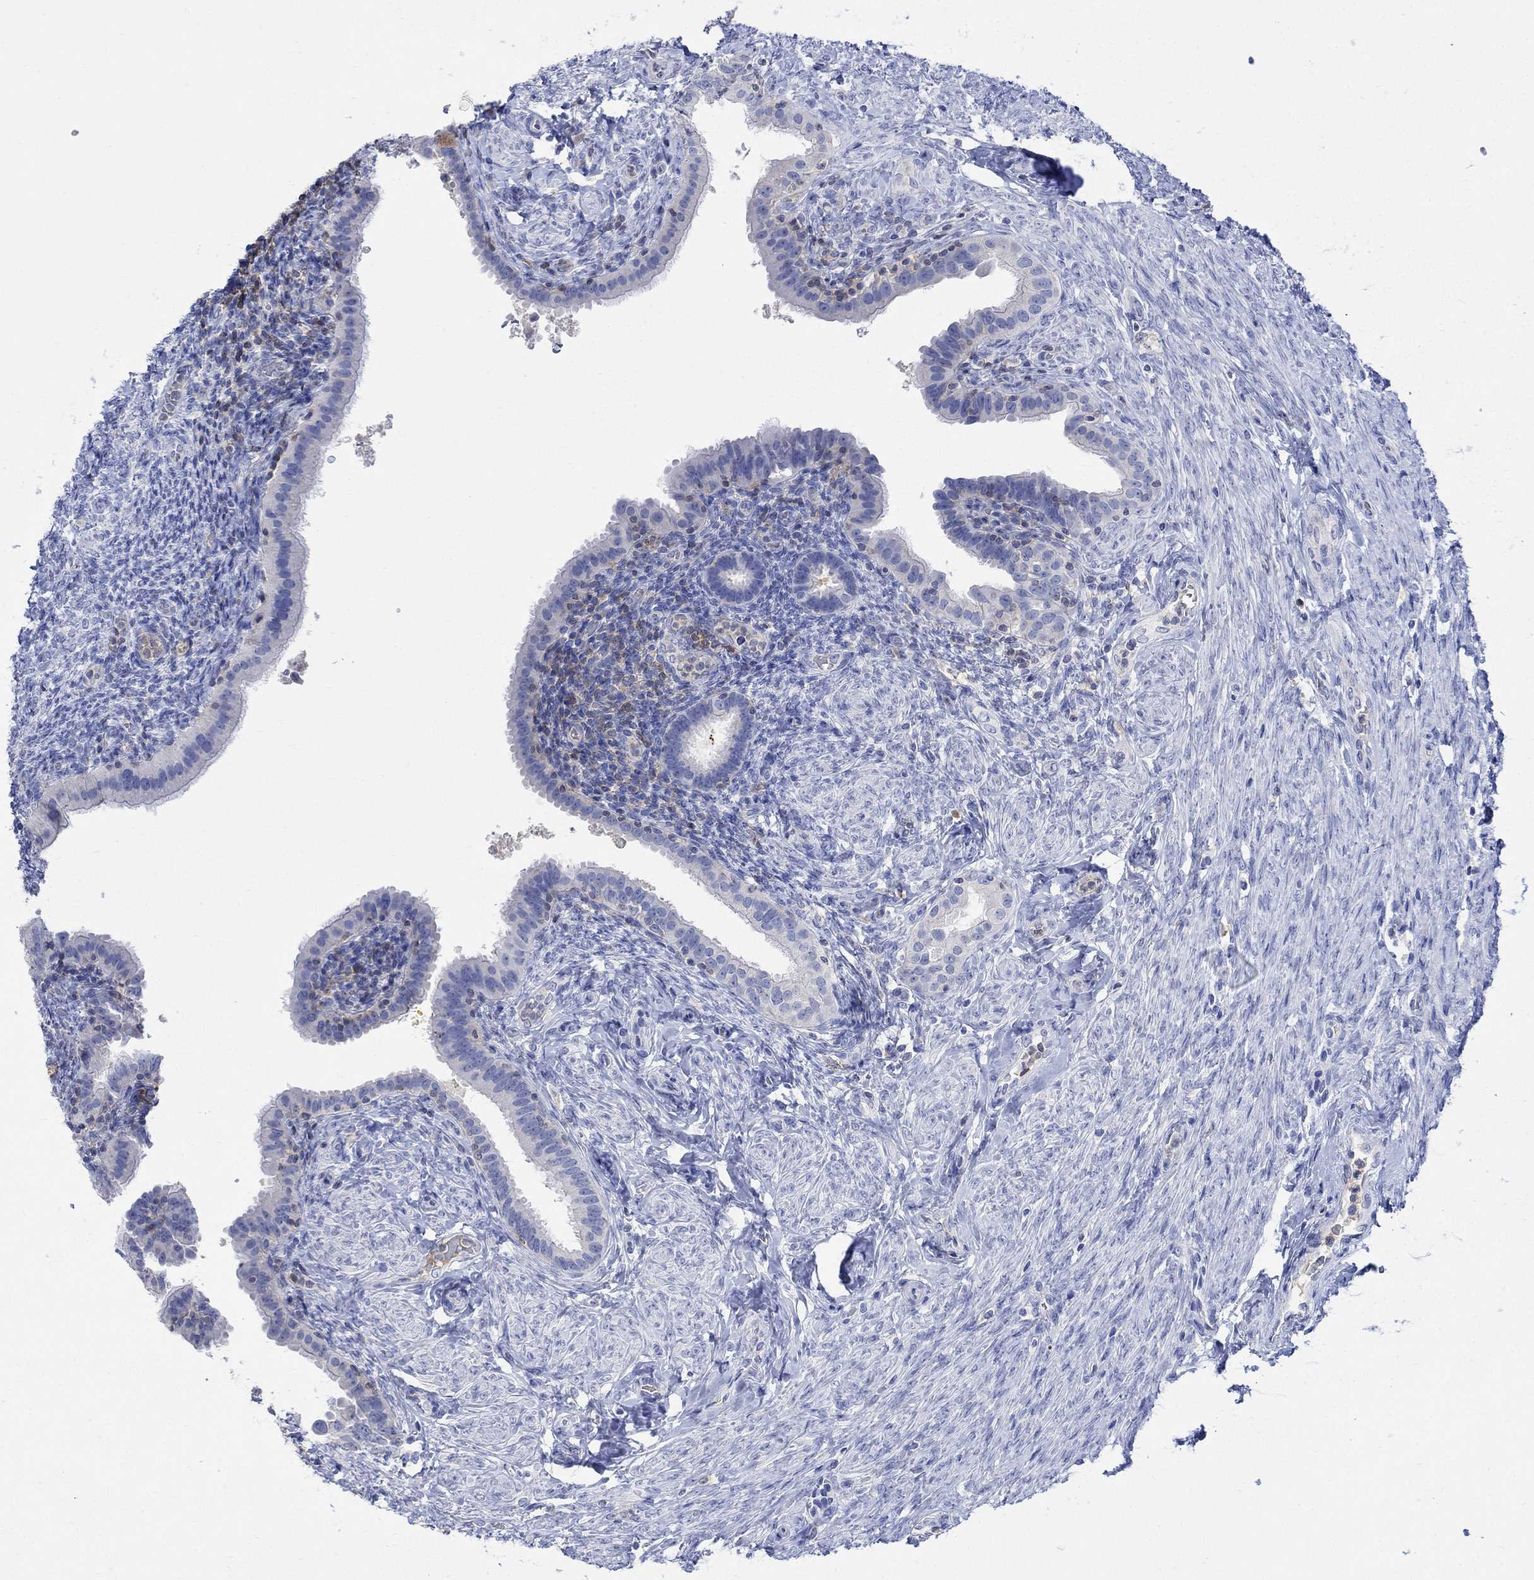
{"staining": {"intensity": "negative", "quantity": "none", "location": "none"}, "tissue": "fallopian tube", "cell_type": "Glandular cells", "image_type": "normal", "snomed": [{"axis": "morphology", "description": "Normal tissue, NOS"}, {"axis": "topography", "description": "Fallopian tube"}], "caption": "DAB immunohistochemical staining of benign human fallopian tube reveals no significant positivity in glandular cells.", "gene": "GCM1", "patient": {"sex": "female", "age": 41}}